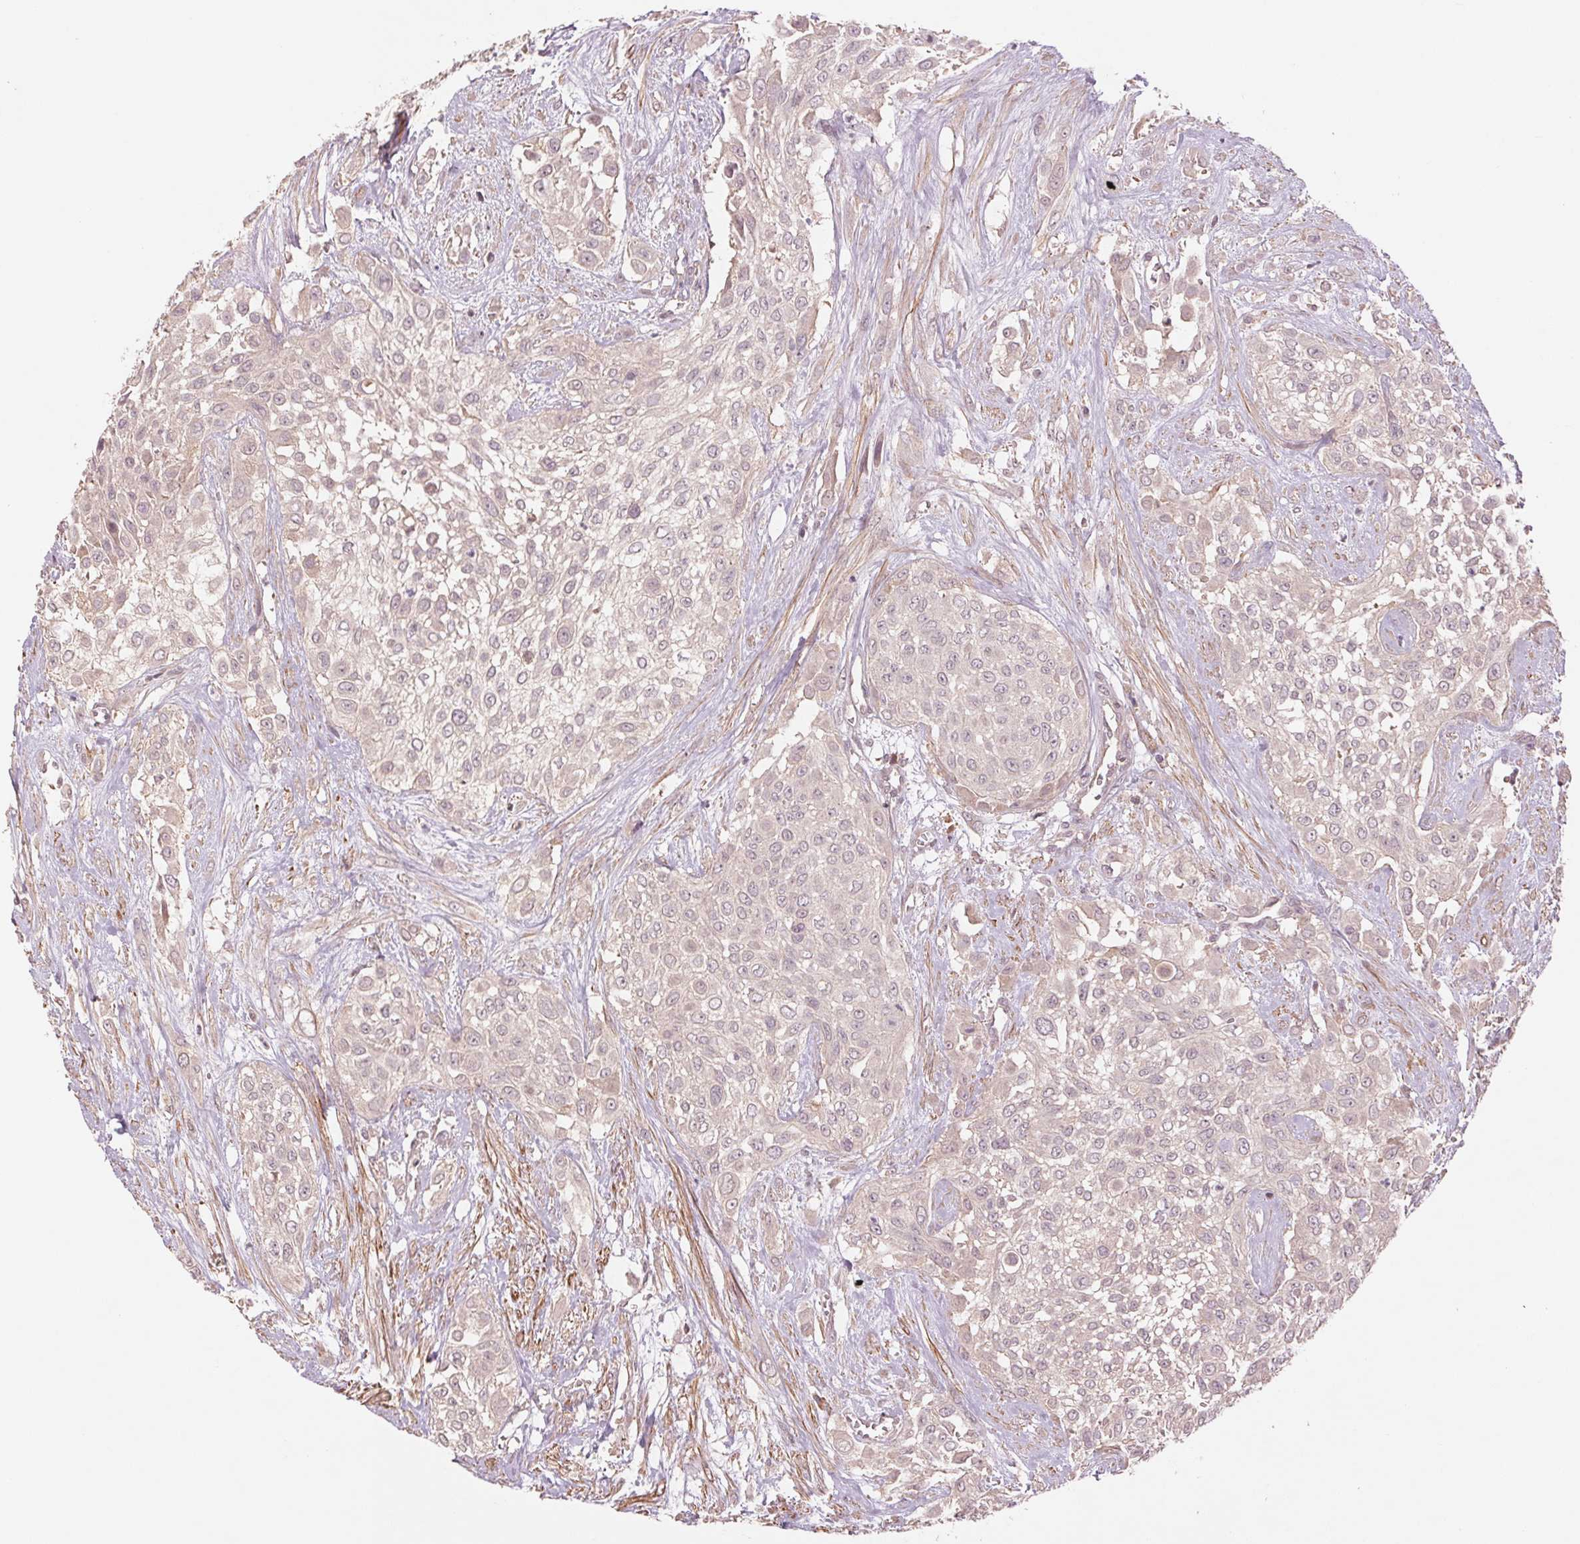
{"staining": {"intensity": "negative", "quantity": "none", "location": "none"}, "tissue": "urothelial cancer", "cell_type": "Tumor cells", "image_type": "cancer", "snomed": [{"axis": "morphology", "description": "Urothelial carcinoma, High grade"}, {"axis": "topography", "description": "Urinary bladder"}], "caption": "An immunohistochemistry micrograph of urothelial cancer is shown. There is no staining in tumor cells of urothelial cancer.", "gene": "PPIA", "patient": {"sex": "male", "age": 57}}